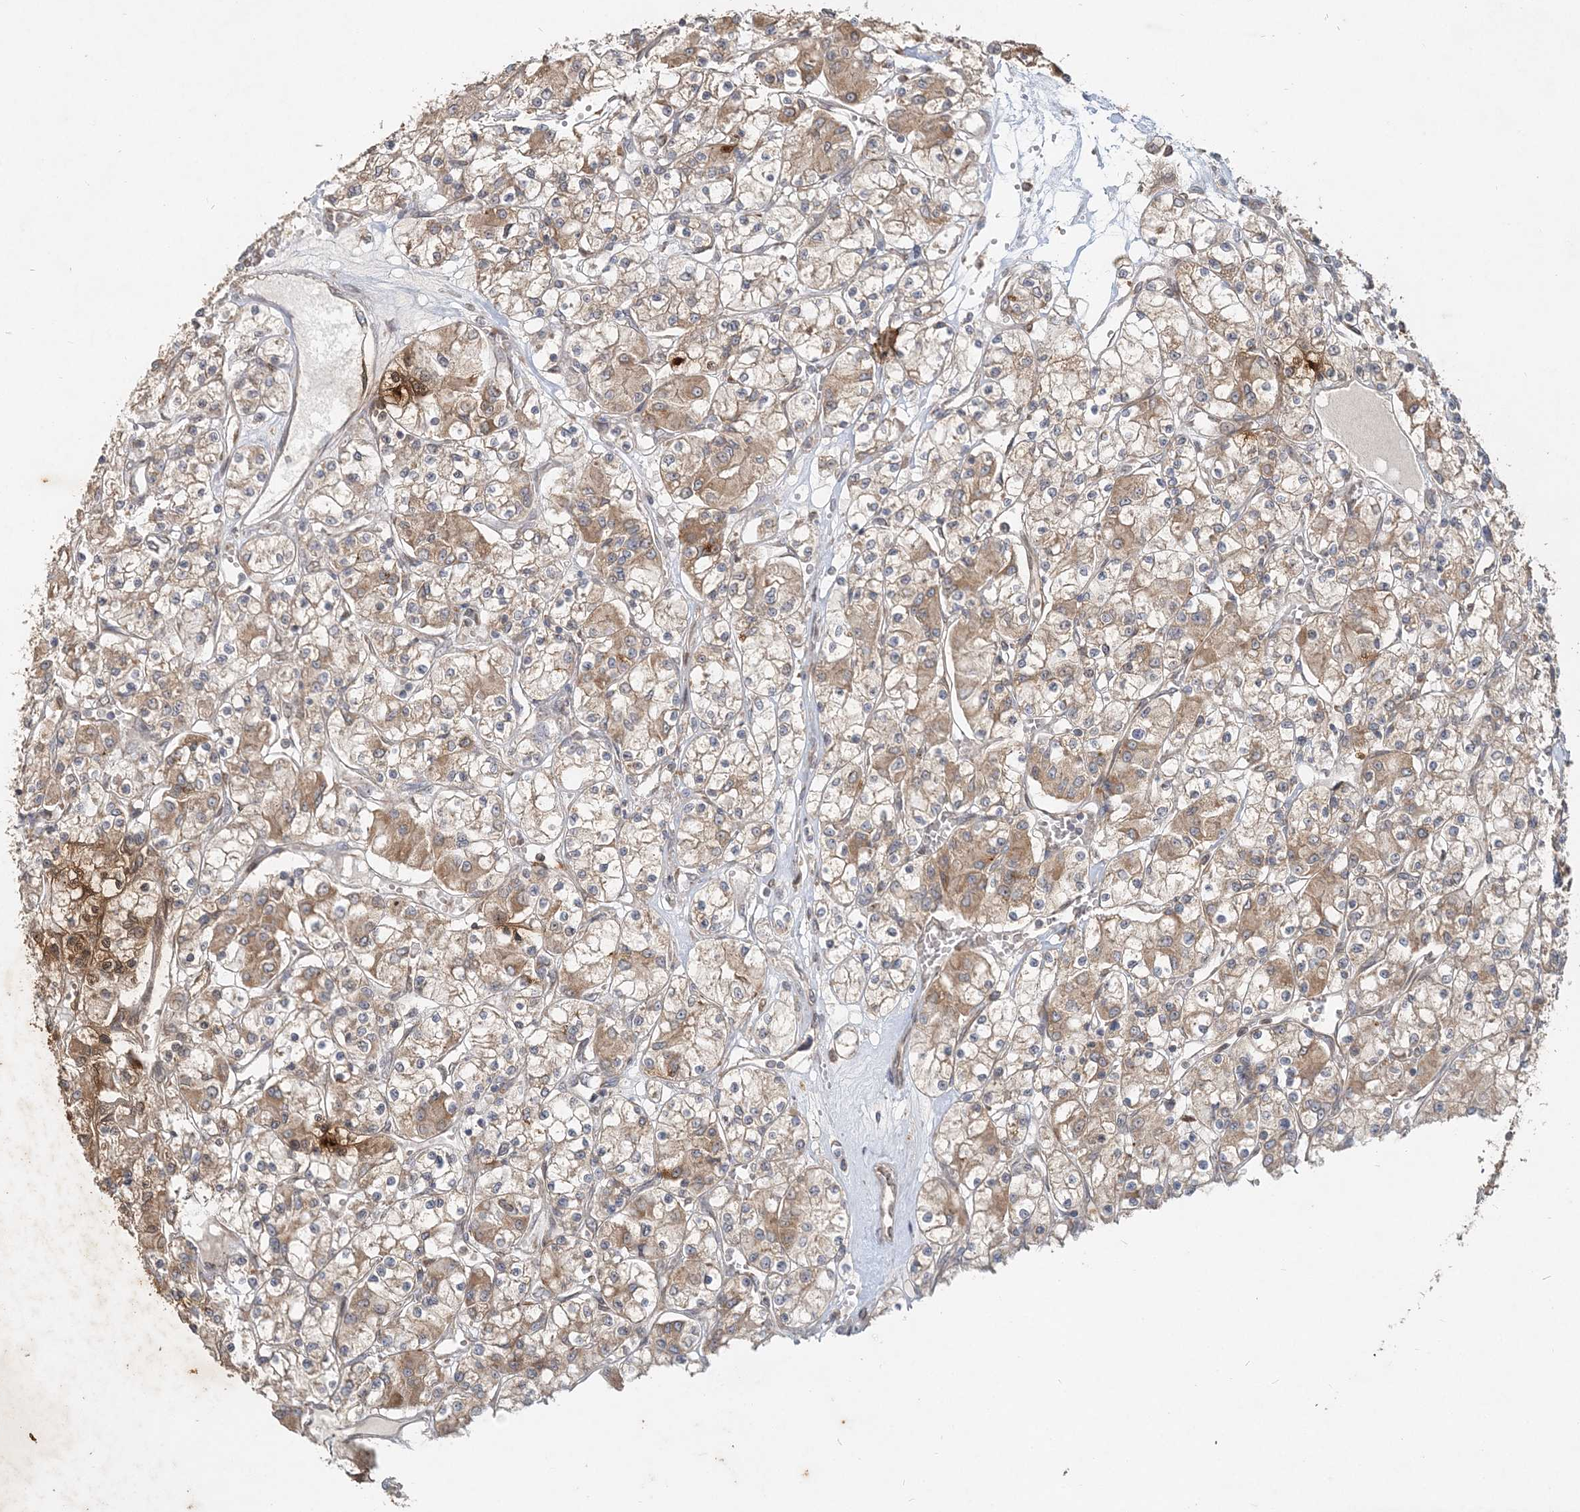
{"staining": {"intensity": "moderate", "quantity": "25%-75%", "location": "cytoplasmic/membranous"}, "tissue": "renal cancer", "cell_type": "Tumor cells", "image_type": "cancer", "snomed": [{"axis": "morphology", "description": "Adenocarcinoma, NOS"}, {"axis": "topography", "description": "Kidney"}], "caption": "Adenocarcinoma (renal) stained with DAB (3,3'-diaminobenzidine) immunohistochemistry reveals medium levels of moderate cytoplasmic/membranous staining in approximately 25%-75% of tumor cells. Immunohistochemistry stains the protein in brown and the nuclei are stained blue.", "gene": "RAB14", "patient": {"sex": "female", "age": 59}}